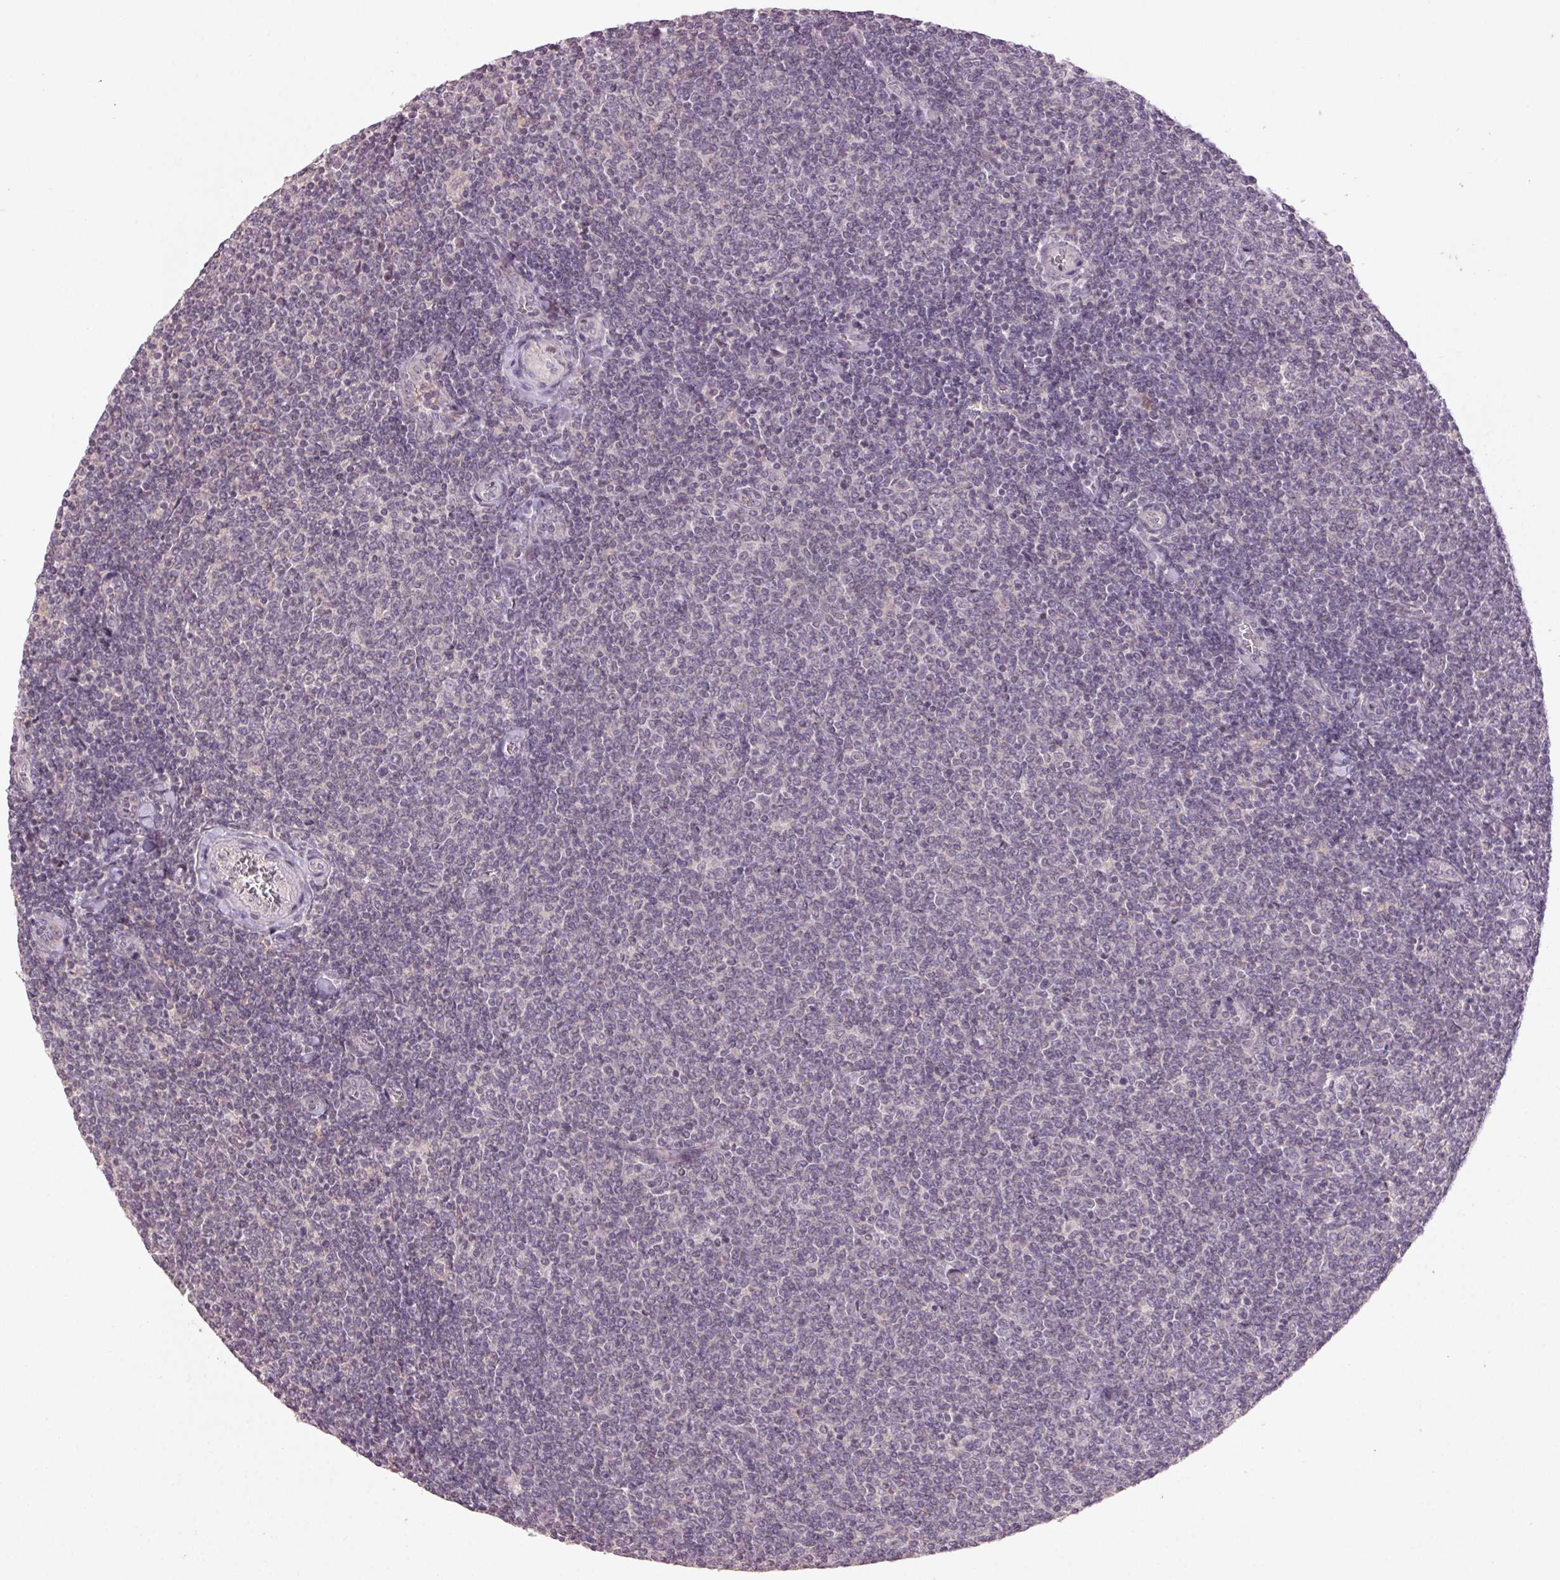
{"staining": {"intensity": "negative", "quantity": "none", "location": "none"}, "tissue": "lymphoma", "cell_type": "Tumor cells", "image_type": "cancer", "snomed": [{"axis": "morphology", "description": "Malignant lymphoma, non-Hodgkin's type, Low grade"}, {"axis": "topography", "description": "Lymph node"}], "caption": "The IHC photomicrograph has no significant positivity in tumor cells of lymphoma tissue.", "gene": "KLRC3", "patient": {"sex": "male", "age": 52}}